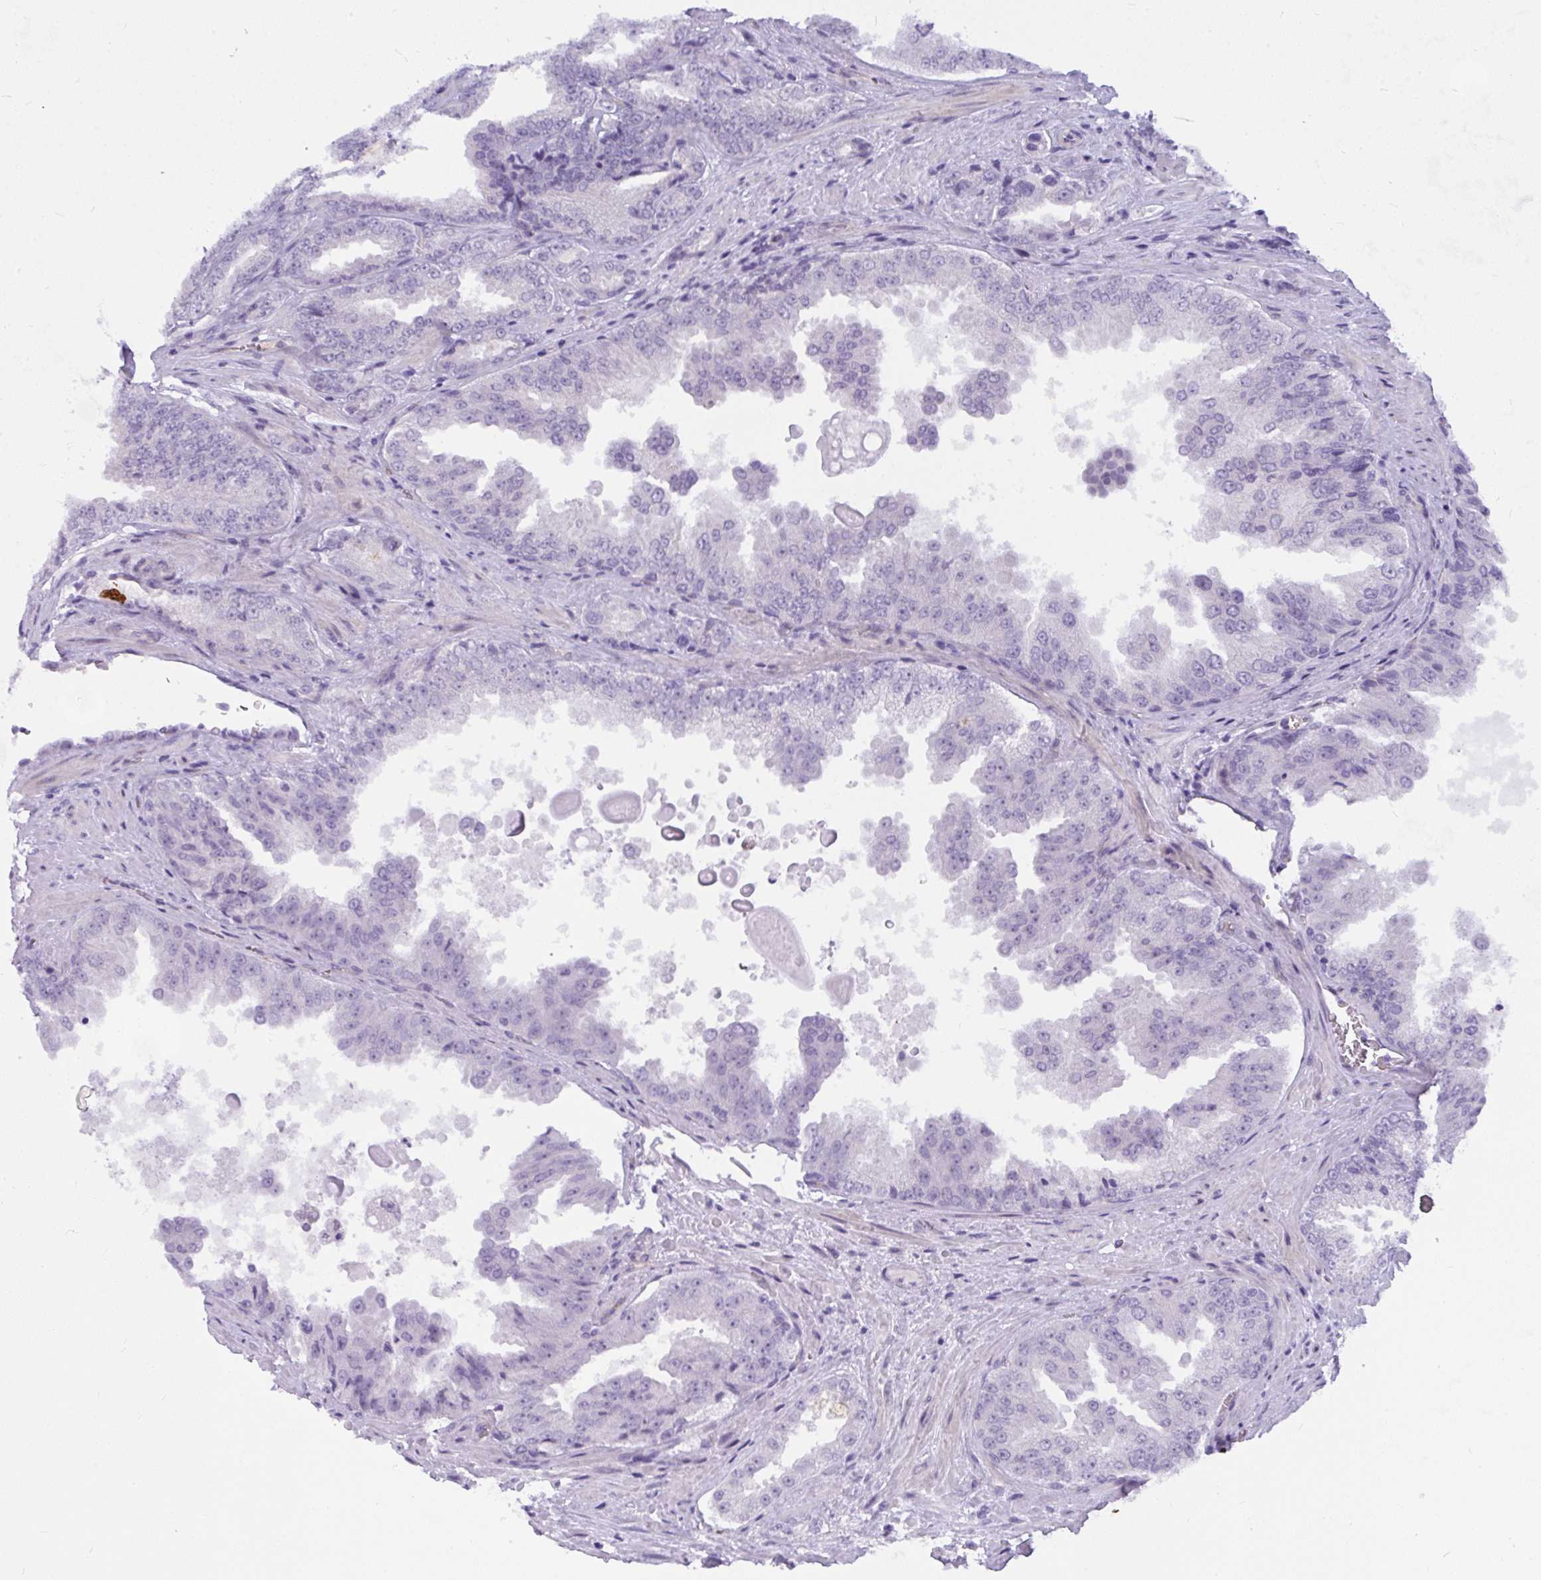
{"staining": {"intensity": "negative", "quantity": "none", "location": "none"}, "tissue": "prostate cancer", "cell_type": "Tumor cells", "image_type": "cancer", "snomed": [{"axis": "morphology", "description": "Adenocarcinoma, Low grade"}, {"axis": "topography", "description": "Prostate"}], "caption": "Photomicrograph shows no significant protein positivity in tumor cells of prostate adenocarcinoma (low-grade).", "gene": "NFXL1", "patient": {"sex": "male", "age": 67}}